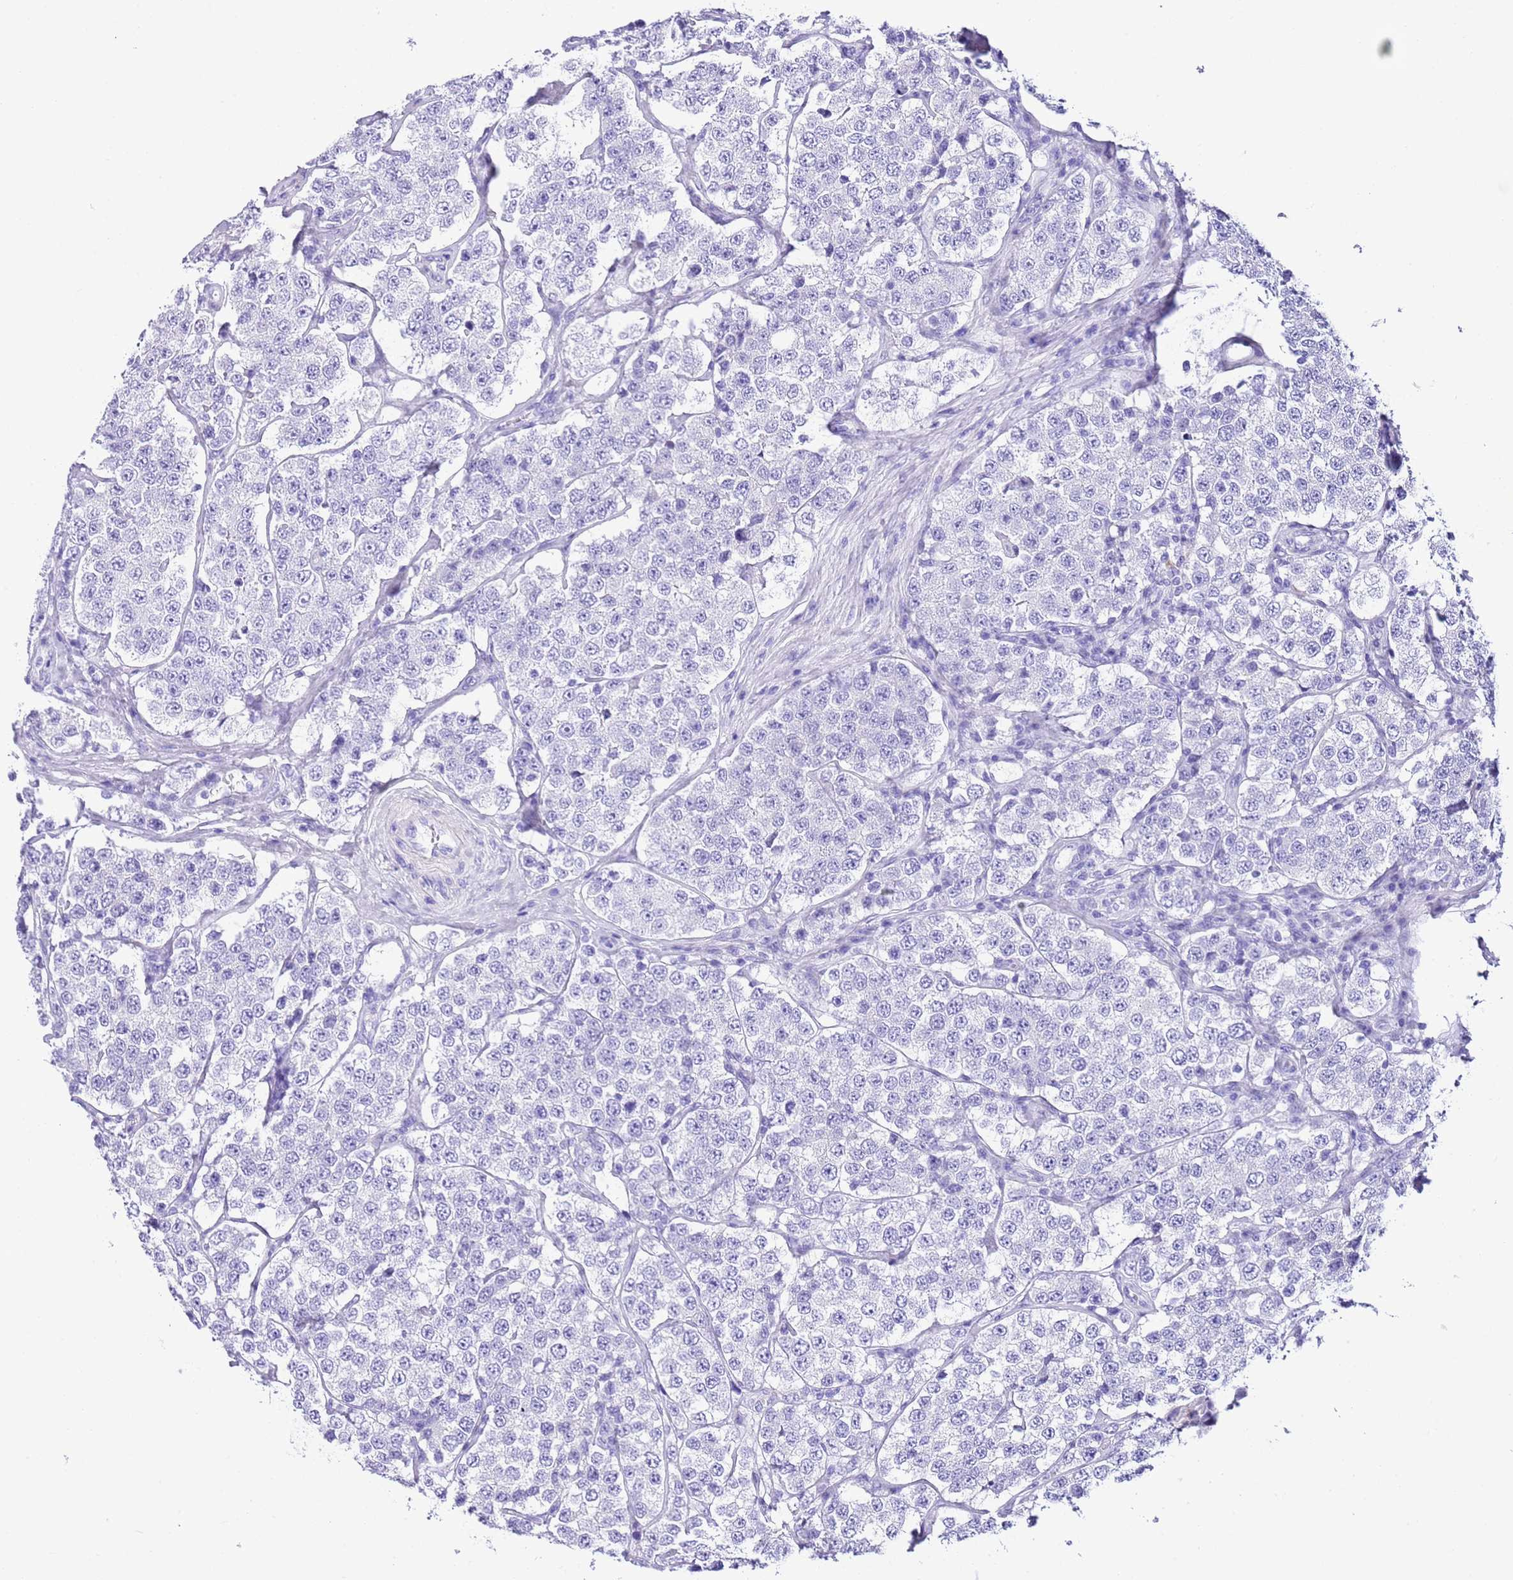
{"staining": {"intensity": "negative", "quantity": "none", "location": "none"}, "tissue": "testis cancer", "cell_type": "Tumor cells", "image_type": "cancer", "snomed": [{"axis": "morphology", "description": "Seminoma, NOS"}, {"axis": "topography", "description": "Testis"}], "caption": "Tumor cells show no significant protein positivity in testis cancer. (Stains: DAB IHC with hematoxylin counter stain, Microscopy: brightfield microscopy at high magnification).", "gene": "KCNC1", "patient": {"sex": "male", "age": 34}}